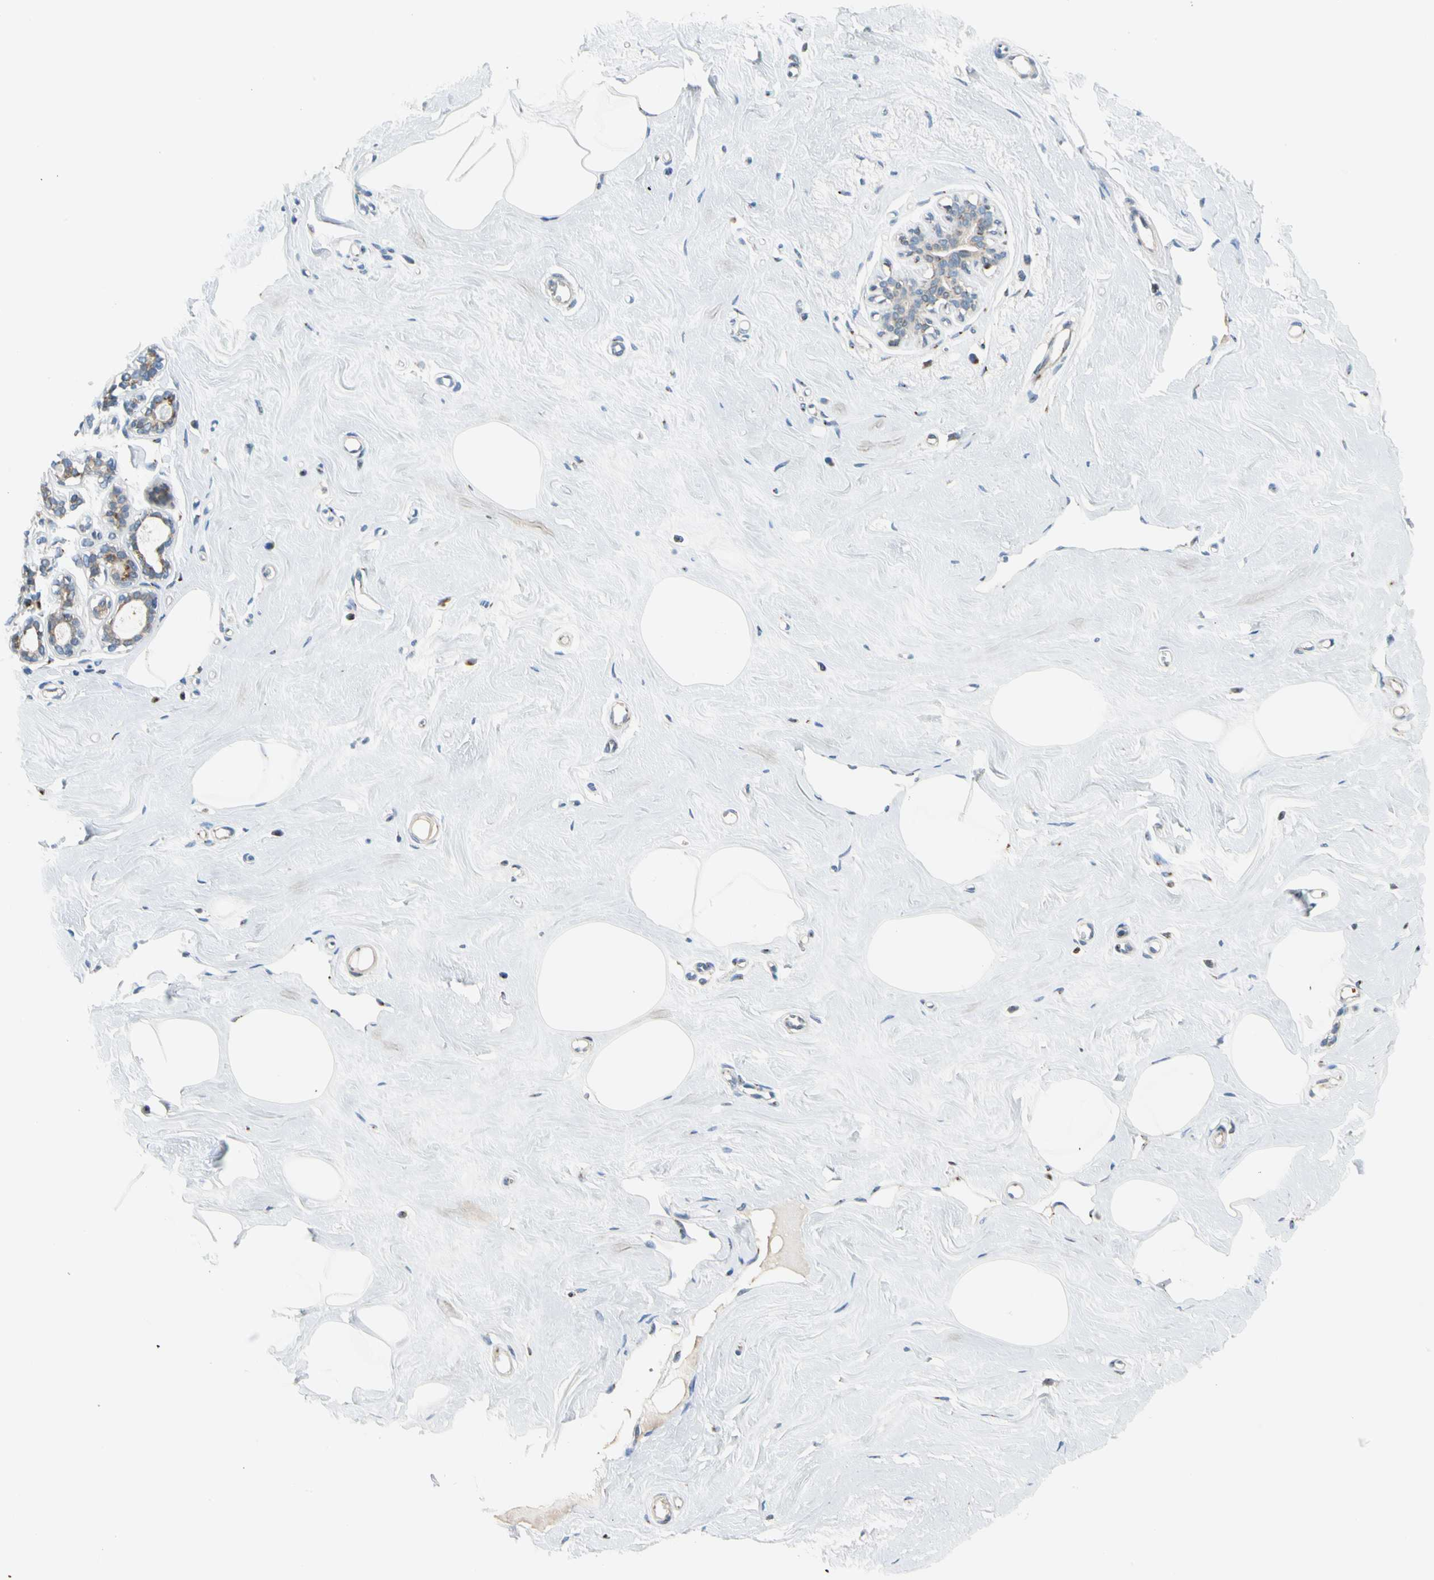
{"staining": {"intensity": "negative", "quantity": "none", "location": "none"}, "tissue": "breast", "cell_type": "Adipocytes", "image_type": "normal", "snomed": [{"axis": "morphology", "description": "Normal tissue, NOS"}, {"axis": "topography", "description": "Breast"}], "caption": "Protein analysis of normal breast shows no significant staining in adipocytes.", "gene": "NUCB1", "patient": {"sex": "female", "age": 45}}